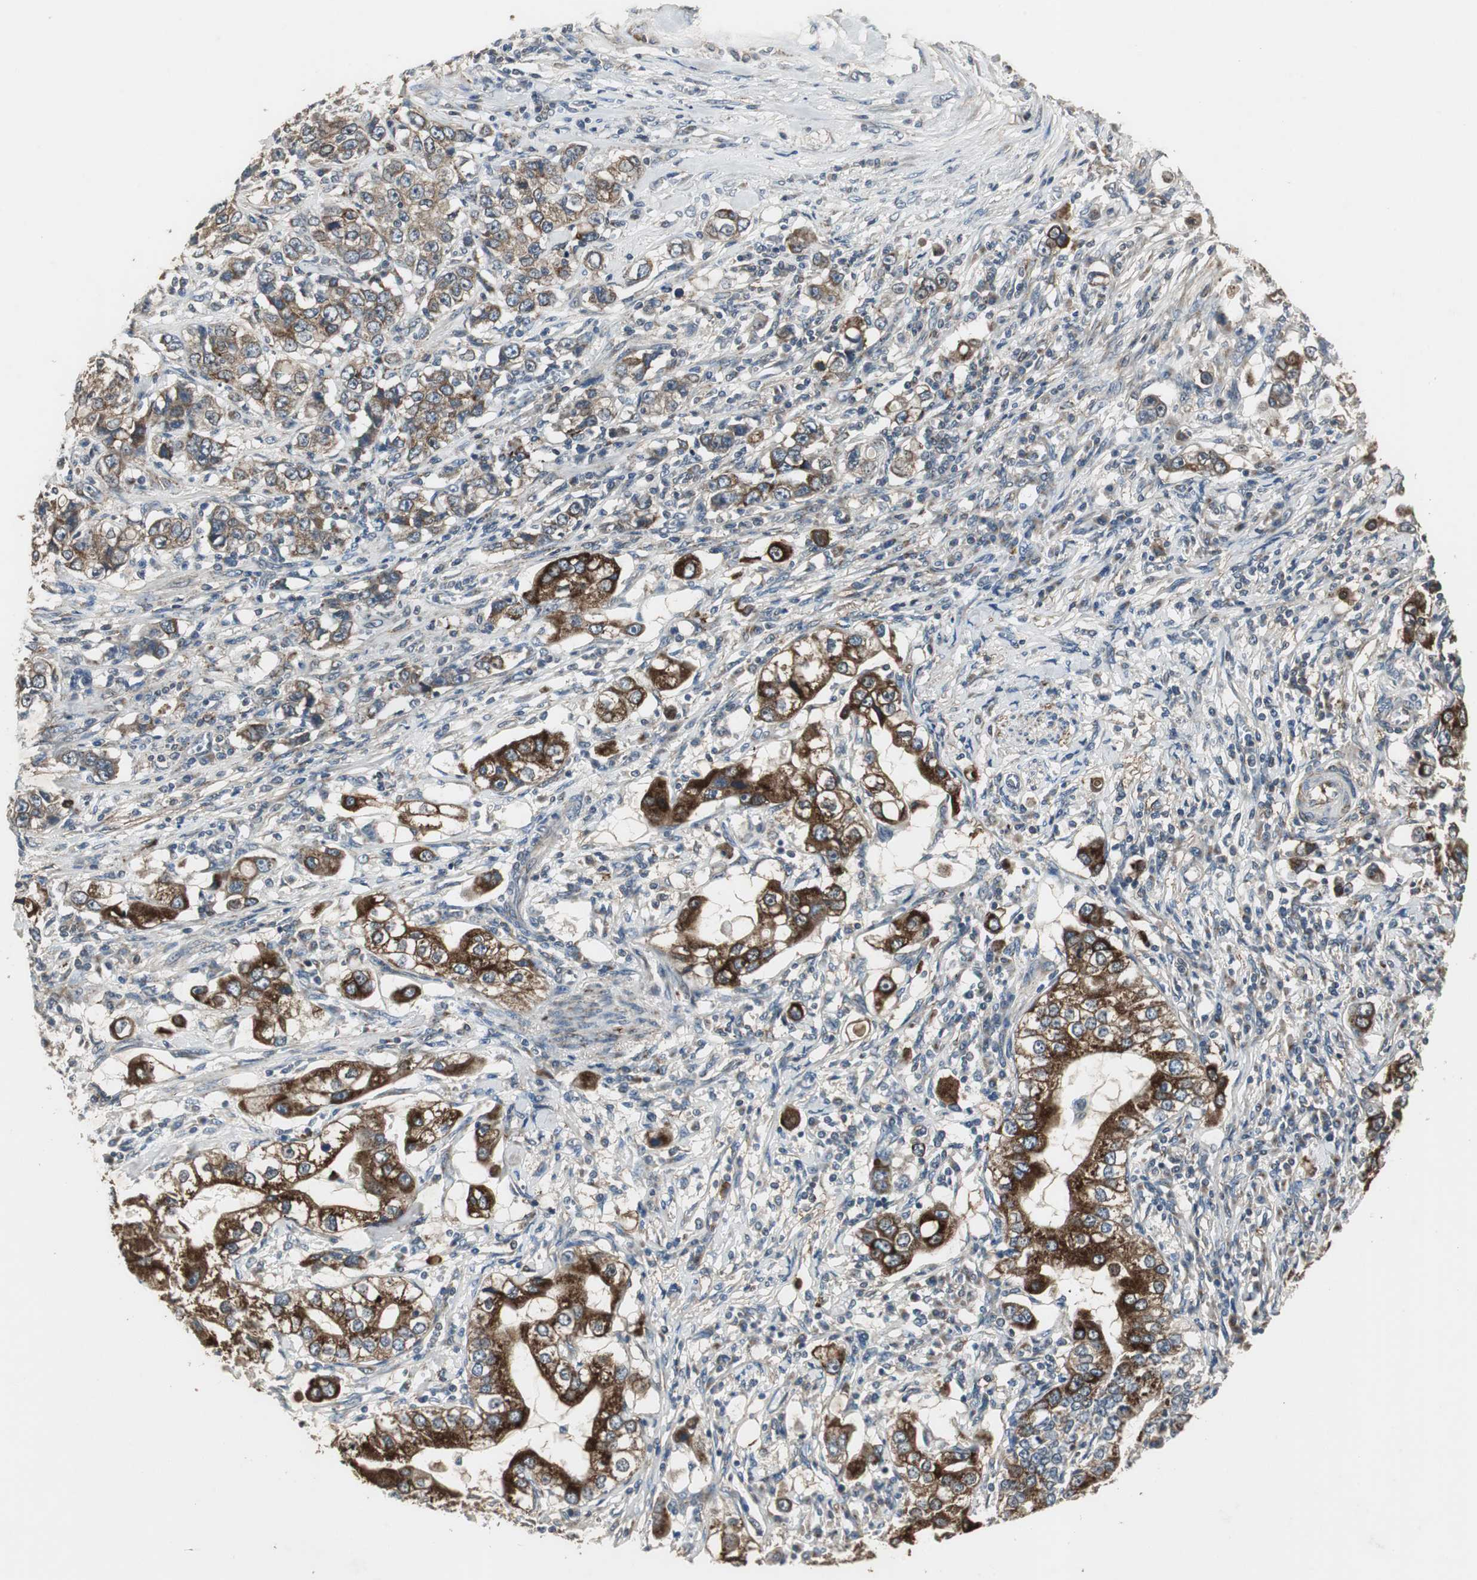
{"staining": {"intensity": "strong", "quantity": ">75%", "location": "cytoplasmic/membranous"}, "tissue": "stomach cancer", "cell_type": "Tumor cells", "image_type": "cancer", "snomed": [{"axis": "morphology", "description": "Adenocarcinoma, NOS"}, {"axis": "topography", "description": "Stomach, lower"}], "caption": "The micrograph displays a brown stain indicating the presence of a protein in the cytoplasmic/membranous of tumor cells in stomach cancer (adenocarcinoma). The staining was performed using DAB (3,3'-diaminobenzidine) to visualize the protein expression in brown, while the nuclei were stained in blue with hematoxylin (Magnification: 20x).", "gene": "JTB", "patient": {"sex": "female", "age": 72}}